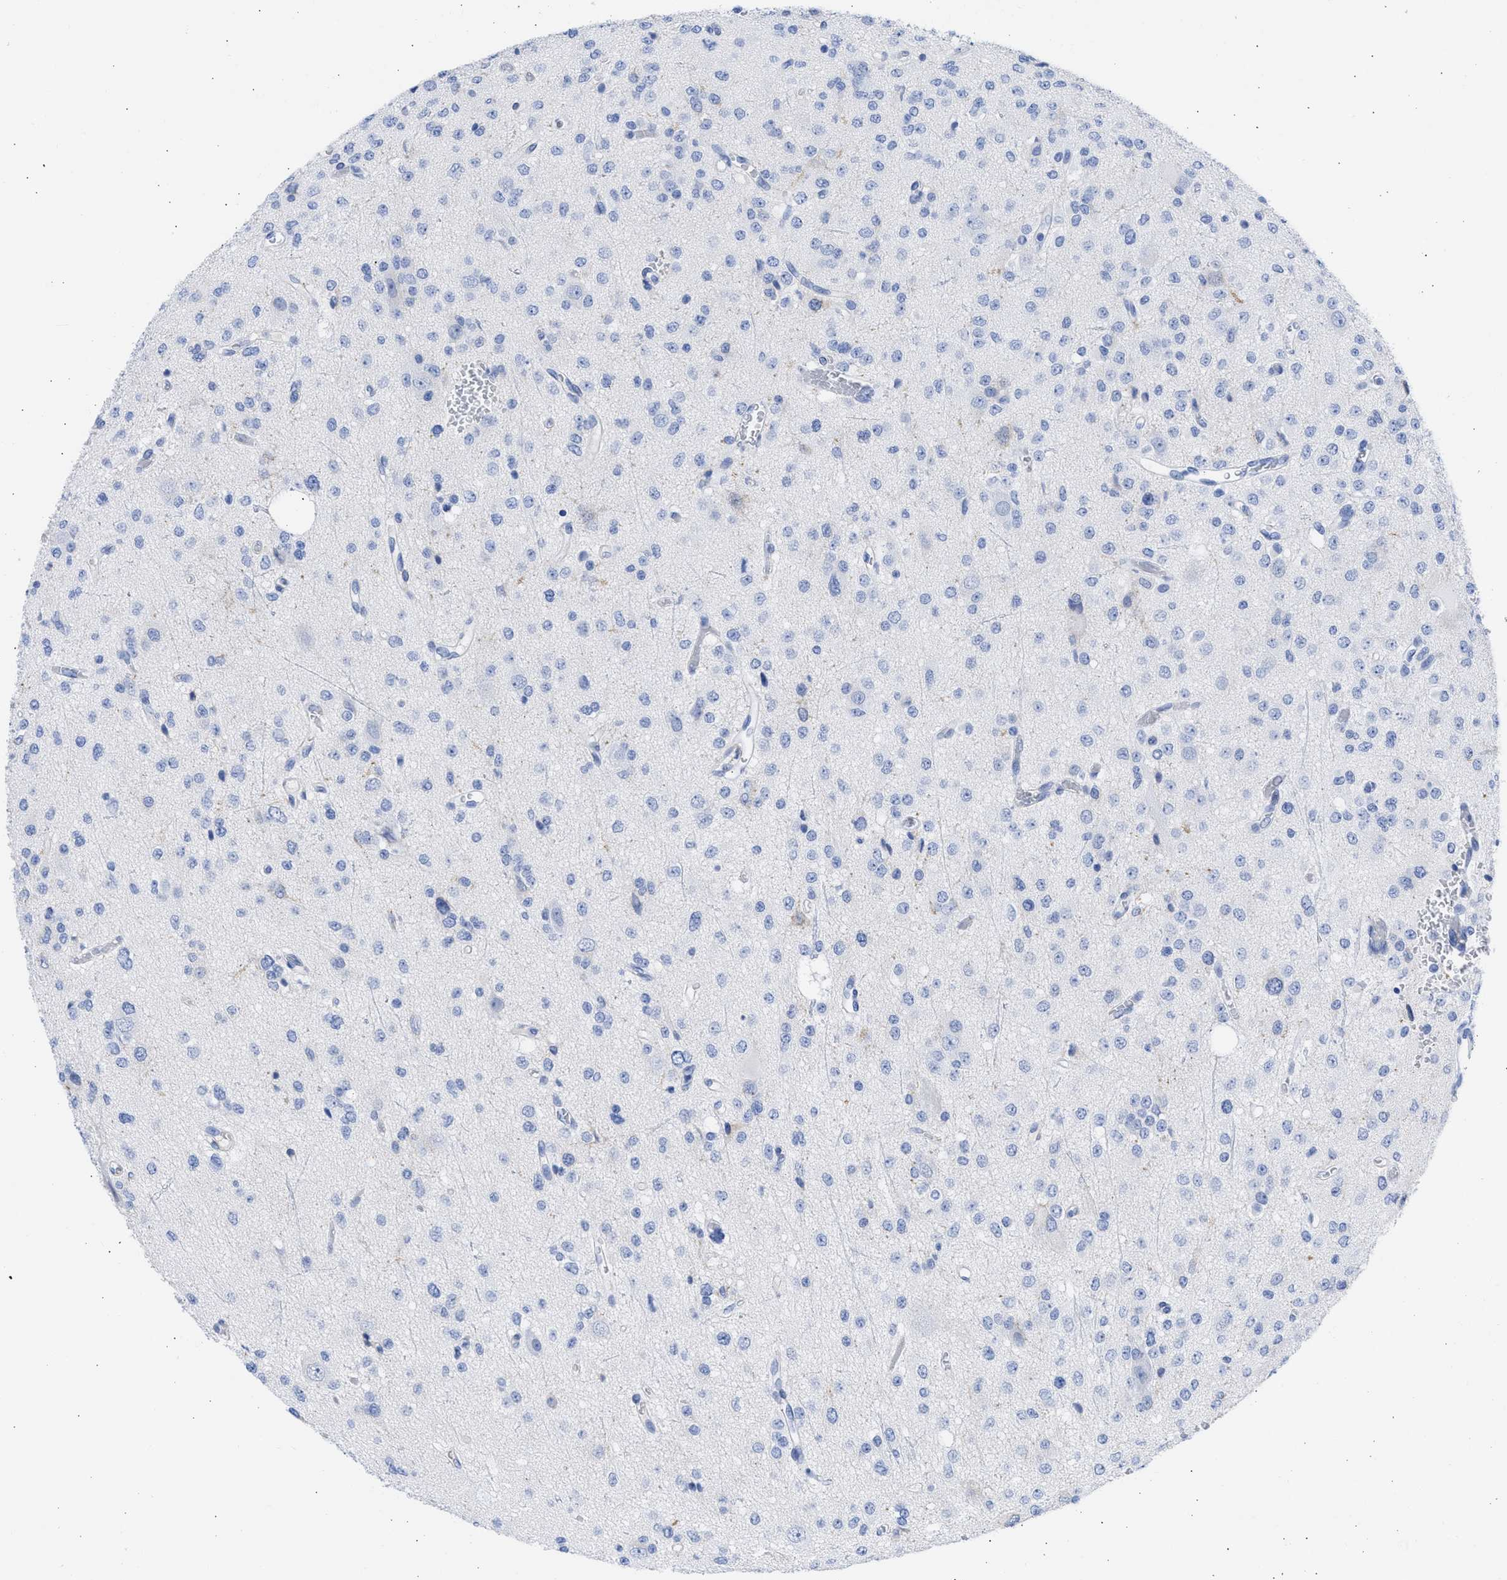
{"staining": {"intensity": "negative", "quantity": "none", "location": "none"}, "tissue": "glioma", "cell_type": "Tumor cells", "image_type": "cancer", "snomed": [{"axis": "morphology", "description": "Glioma, malignant, Low grade"}, {"axis": "topography", "description": "Brain"}], "caption": "Tumor cells are negative for brown protein staining in malignant glioma (low-grade).", "gene": "RSPH1", "patient": {"sex": "male", "age": 38}}